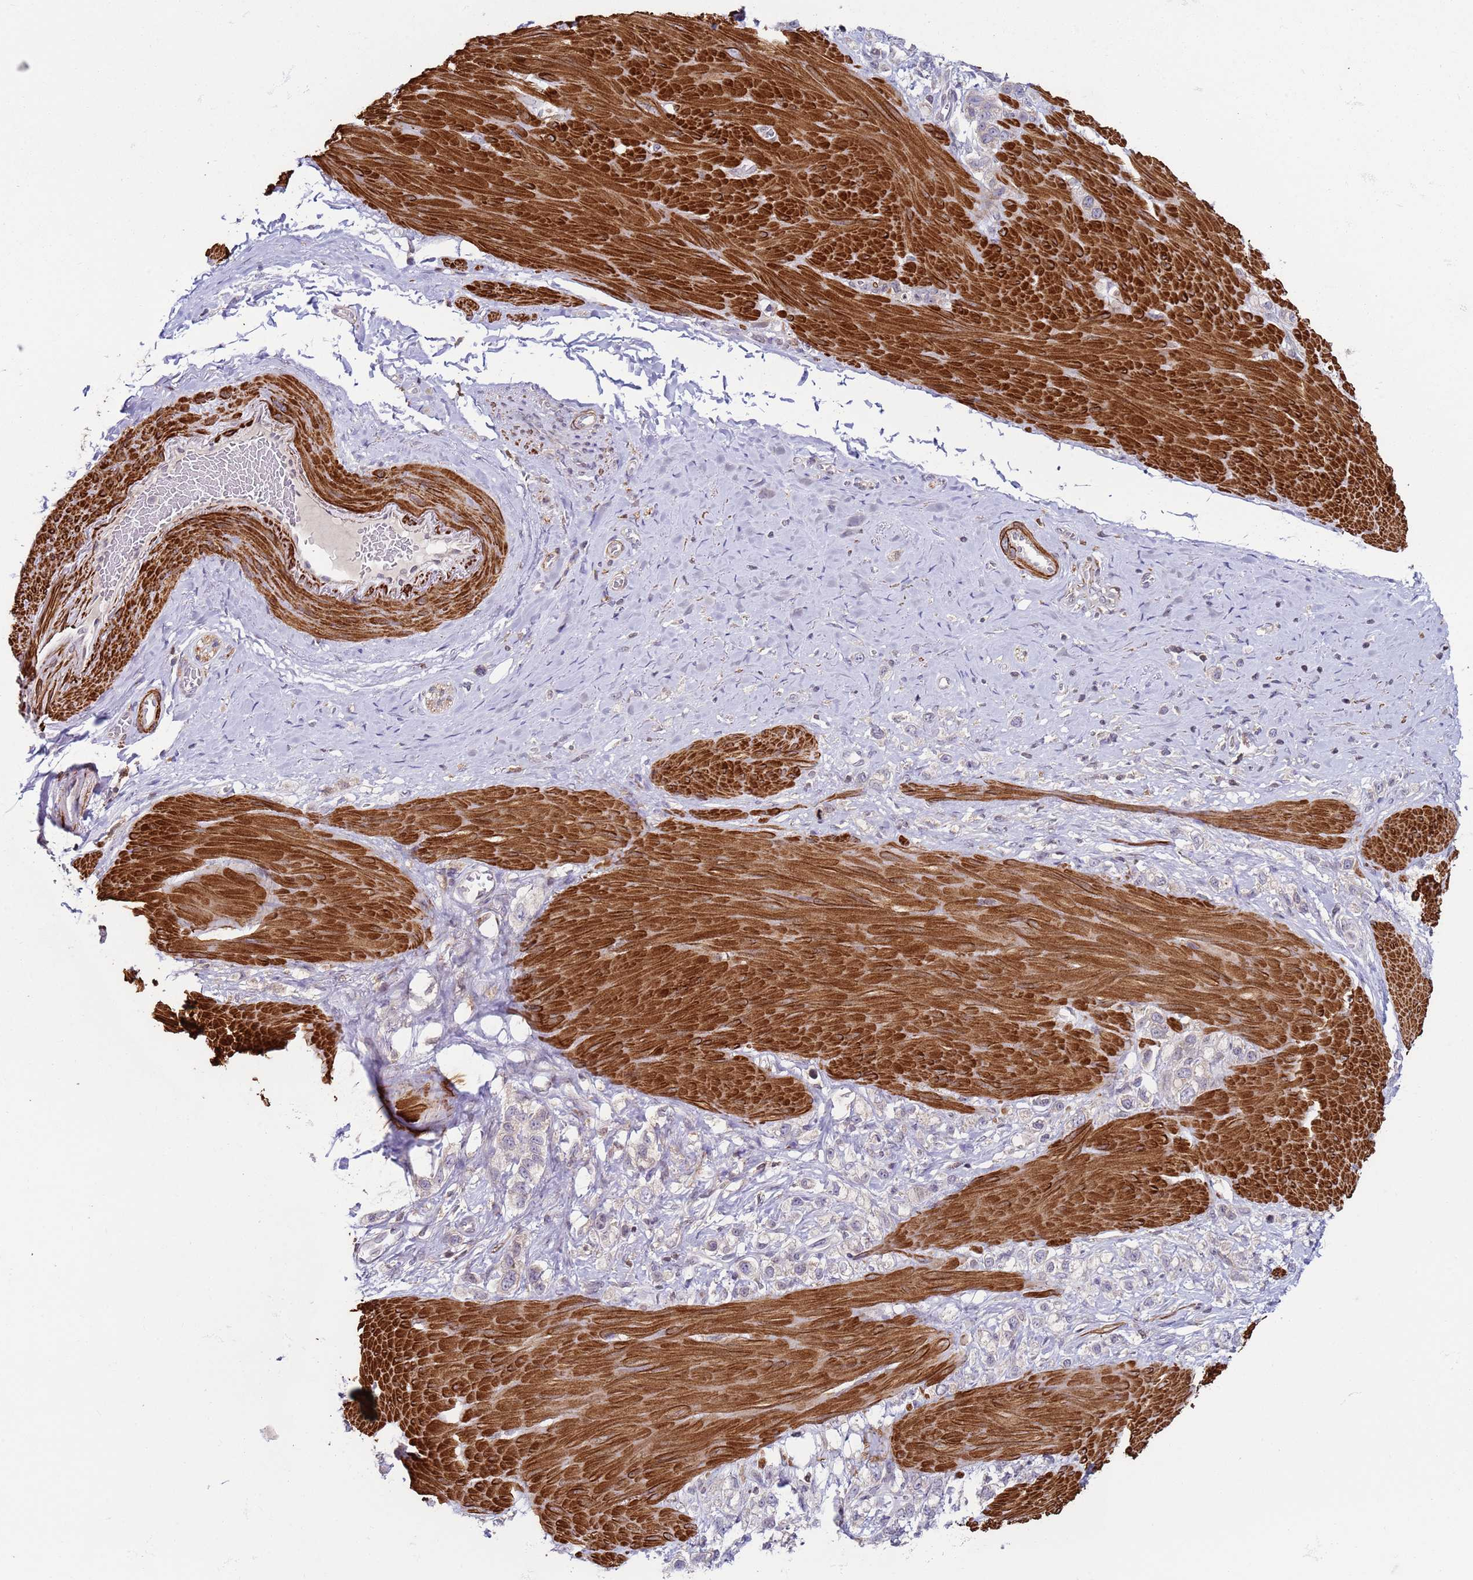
{"staining": {"intensity": "negative", "quantity": "none", "location": "none"}, "tissue": "stomach cancer", "cell_type": "Tumor cells", "image_type": "cancer", "snomed": [{"axis": "morphology", "description": "Adenocarcinoma, NOS"}, {"axis": "topography", "description": "Stomach"}], "caption": "Image shows no protein staining in tumor cells of stomach cancer (adenocarcinoma) tissue. (Stains: DAB immunohistochemistry with hematoxylin counter stain, Microscopy: brightfield microscopy at high magnification).", "gene": "SNAPC4", "patient": {"sex": "female", "age": 65}}